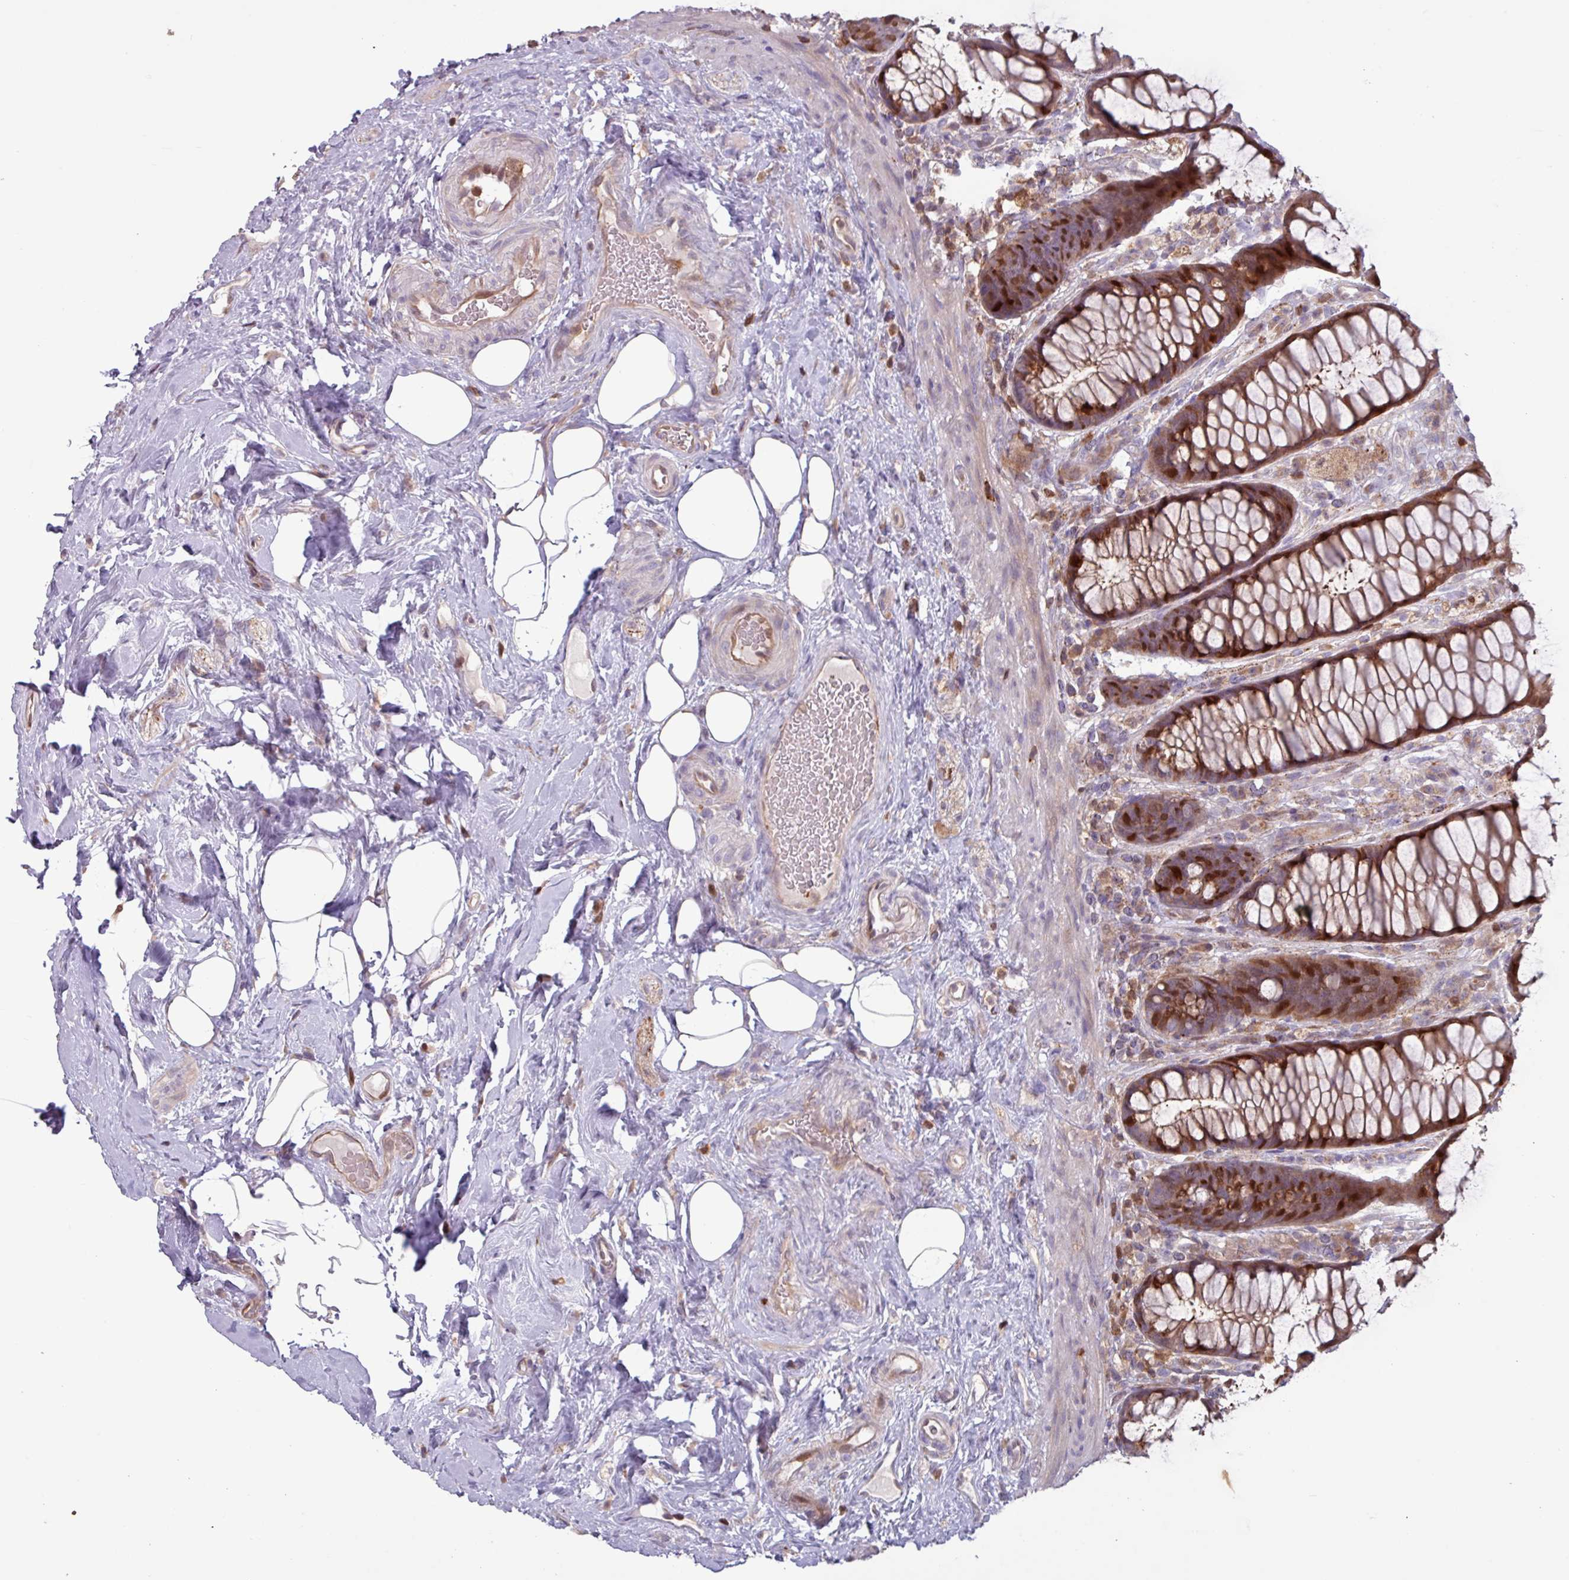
{"staining": {"intensity": "strong", "quantity": "25%-75%", "location": "cytoplasmic/membranous"}, "tissue": "rectum", "cell_type": "Glandular cells", "image_type": "normal", "snomed": [{"axis": "morphology", "description": "Normal tissue, NOS"}, {"axis": "topography", "description": "Rectum"}], "caption": "High-magnification brightfield microscopy of benign rectum stained with DAB (brown) and counterstained with hematoxylin (blue). glandular cells exhibit strong cytoplasmic/membranous staining is seen in about25%-75% of cells.", "gene": "SEC61G", "patient": {"sex": "female", "age": 67}}